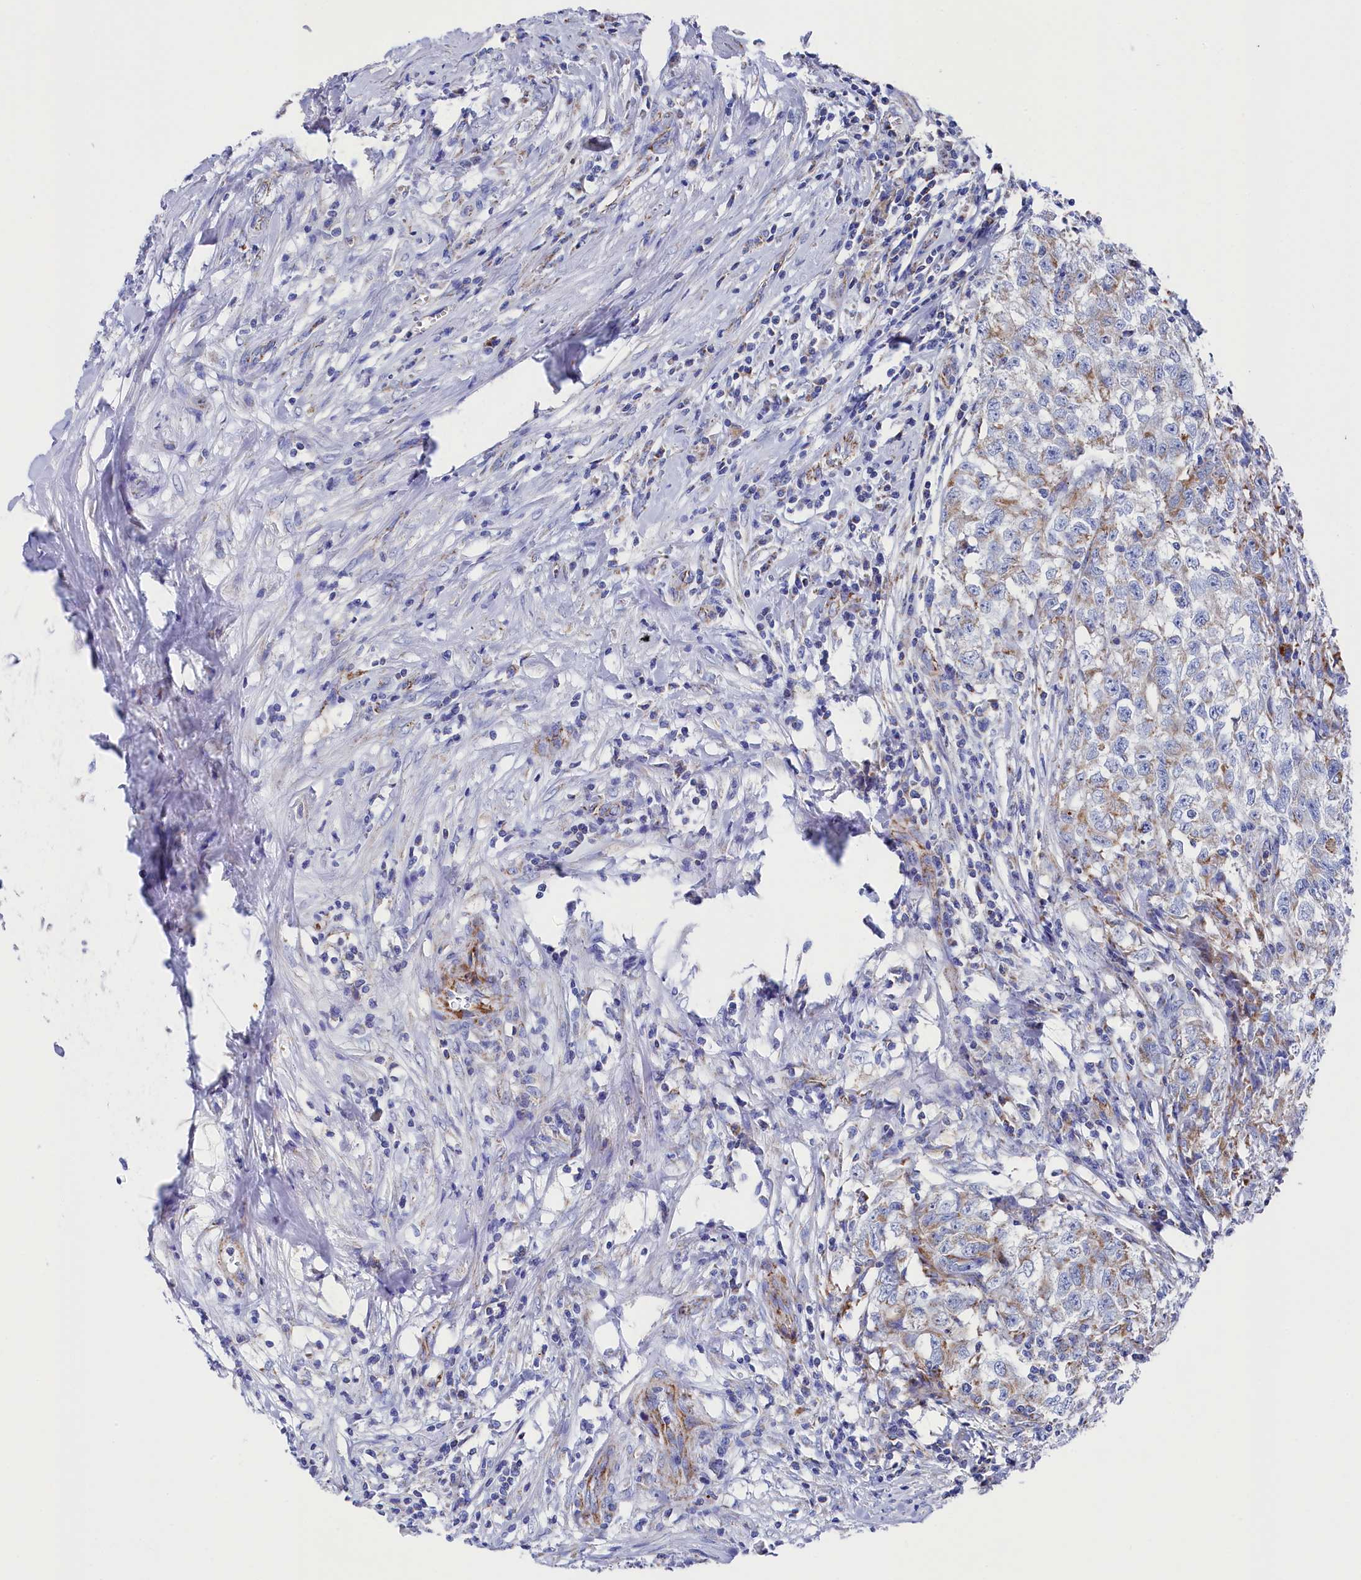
{"staining": {"intensity": "weak", "quantity": "25%-75%", "location": "cytoplasmic/membranous"}, "tissue": "testis cancer", "cell_type": "Tumor cells", "image_type": "cancer", "snomed": [{"axis": "morphology", "description": "Seminoma, NOS"}, {"axis": "morphology", "description": "Carcinoma, Embryonal, NOS"}, {"axis": "topography", "description": "Testis"}], "caption": "Testis embryonal carcinoma was stained to show a protein in brown. There is low levels of weak cytoplasmic/membranous expression in approximately 25%-75% of tumor cells.", "gene": "MMAB", "patient": {"sex": "male", "age": 43}}